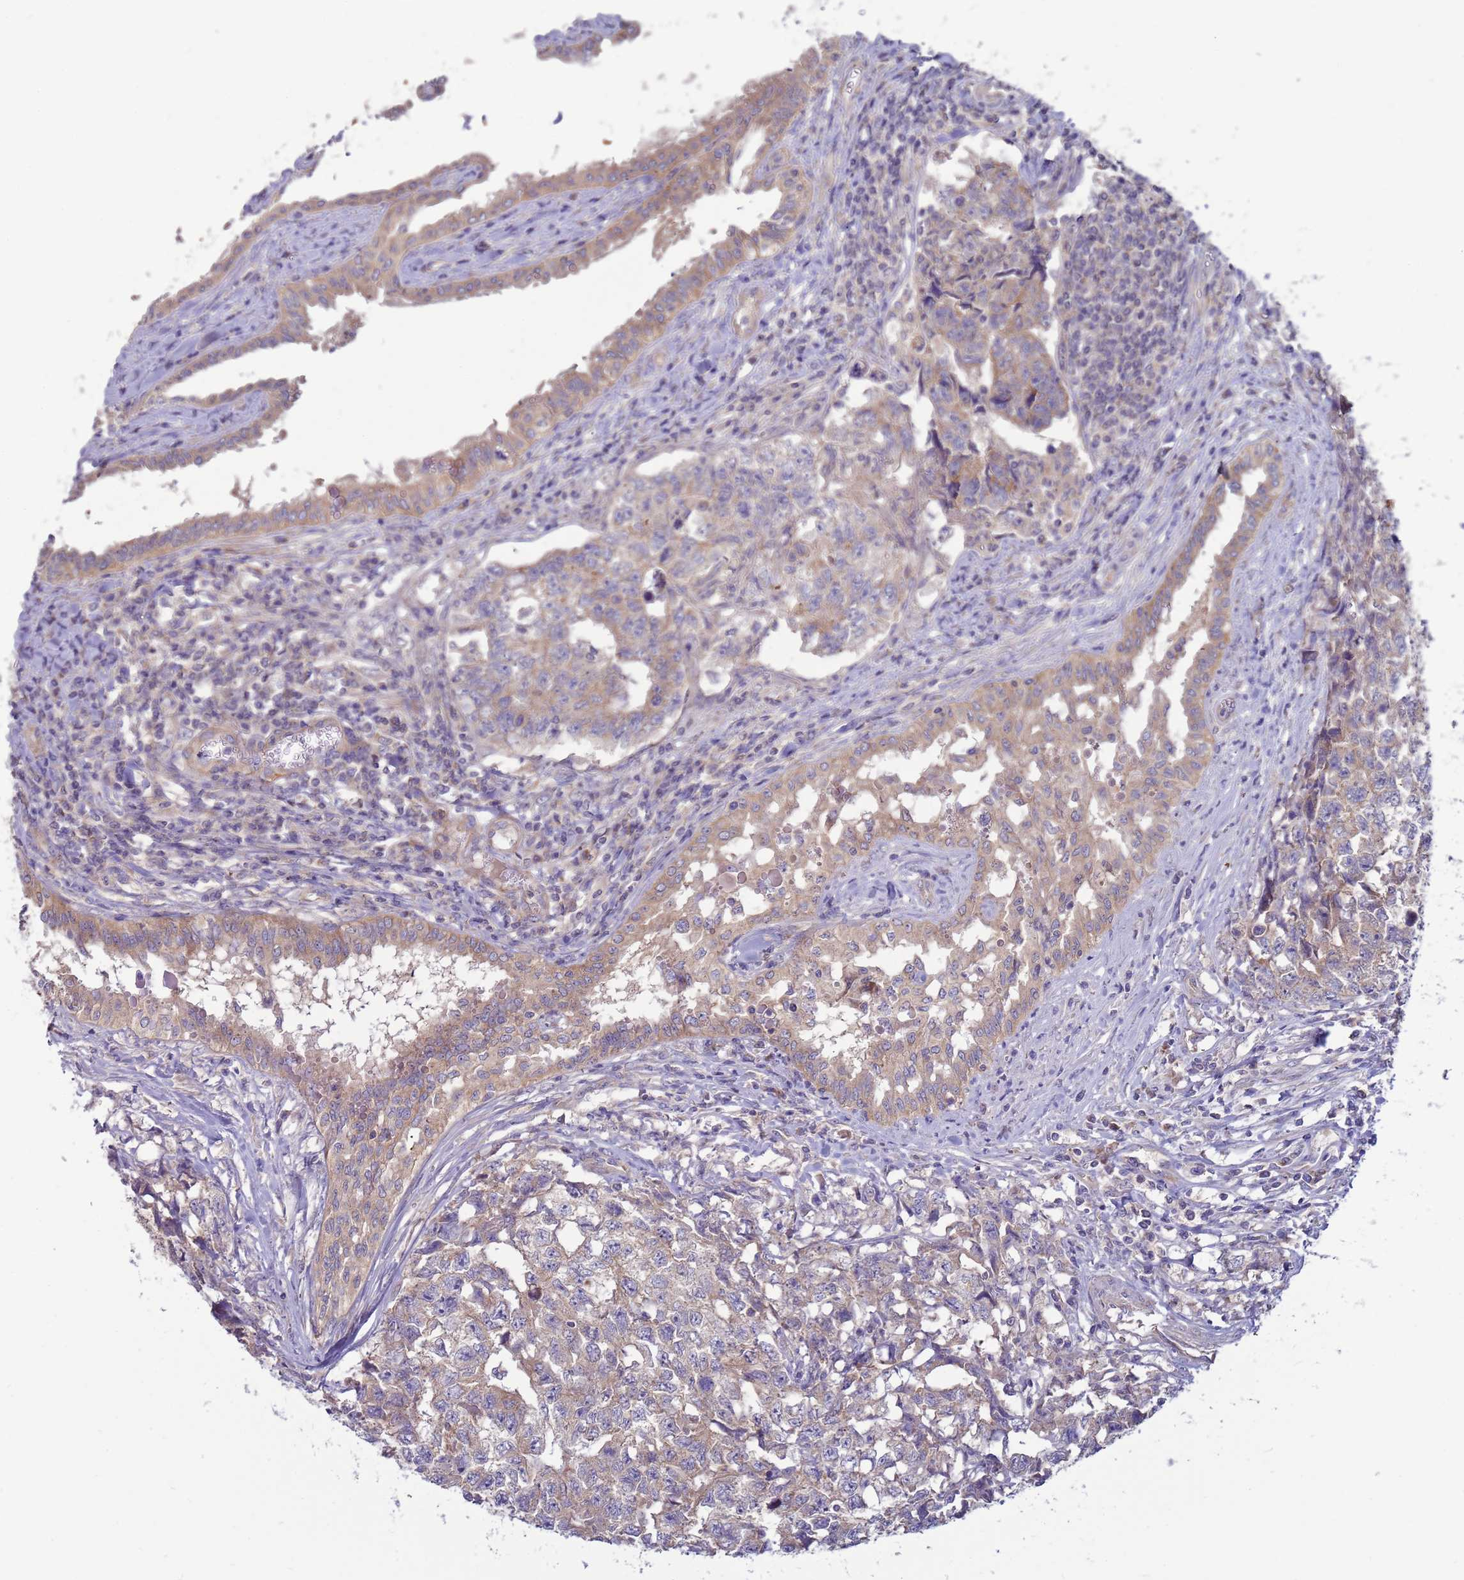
{"staining": {"intensity": "weak", "quantity": "25%-75%", "location": "cytoplasmic/membranous"}, "tissue": "testis cancer", "cell_type": "Tumor cells", "image_type": "cancer", "snomed": [{"axis": "morphology", "description": "Carcinoma, Embryonal, NOS"}, {"axis": "topography", "description": "Testis"}], "caption": "Human testis embryonal carcinoma stained with a protein marker exhibits weak staining in tumor cells.", "gene": "UQCRQ", "patient": {"sex": "male", "age": 31}}